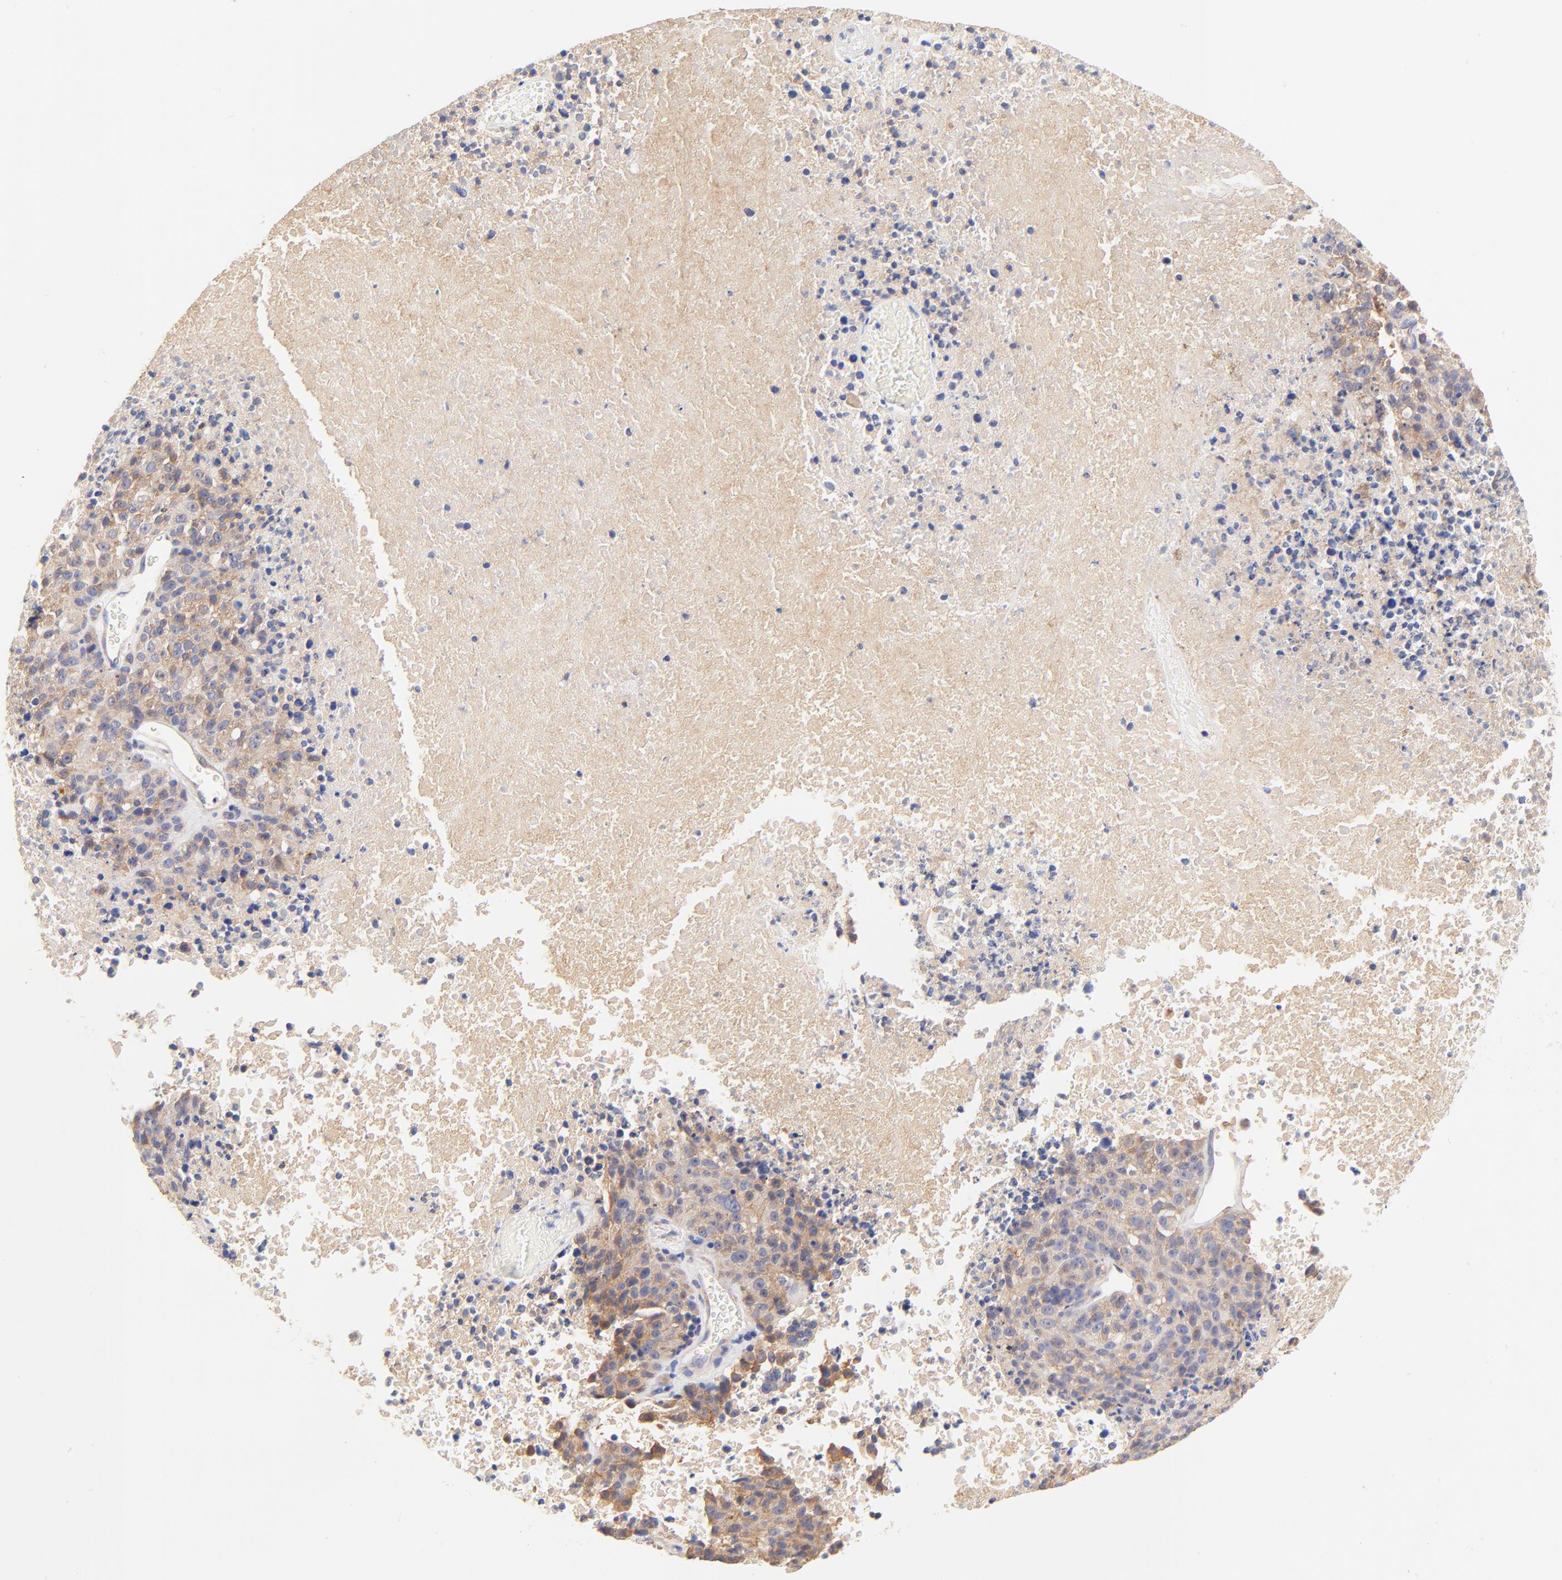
{"staining": {"intensity": "moderate", "quantity": ">75%", "location": "cytoplasmic/membranous"}, "tissue": "melanoma", "cell_type": "Tumor cells", "image_type": "cancer", "snomed": [{"axis": "morphology", "description": "Malignant melanoma, Metastatic site"}, {"axis": "topography", "description": "Cerebral cortex"}], "caption": "Protein analysis of melanoma tissue reveals moderate cytoplasmic/membranous positivity in approximately >75% of tumor cells. The protein of interest is shown in brown color, while the nuclei are stained blue.", "gene": "PTK7", "patient": {"sex": "female", "age": 52}}